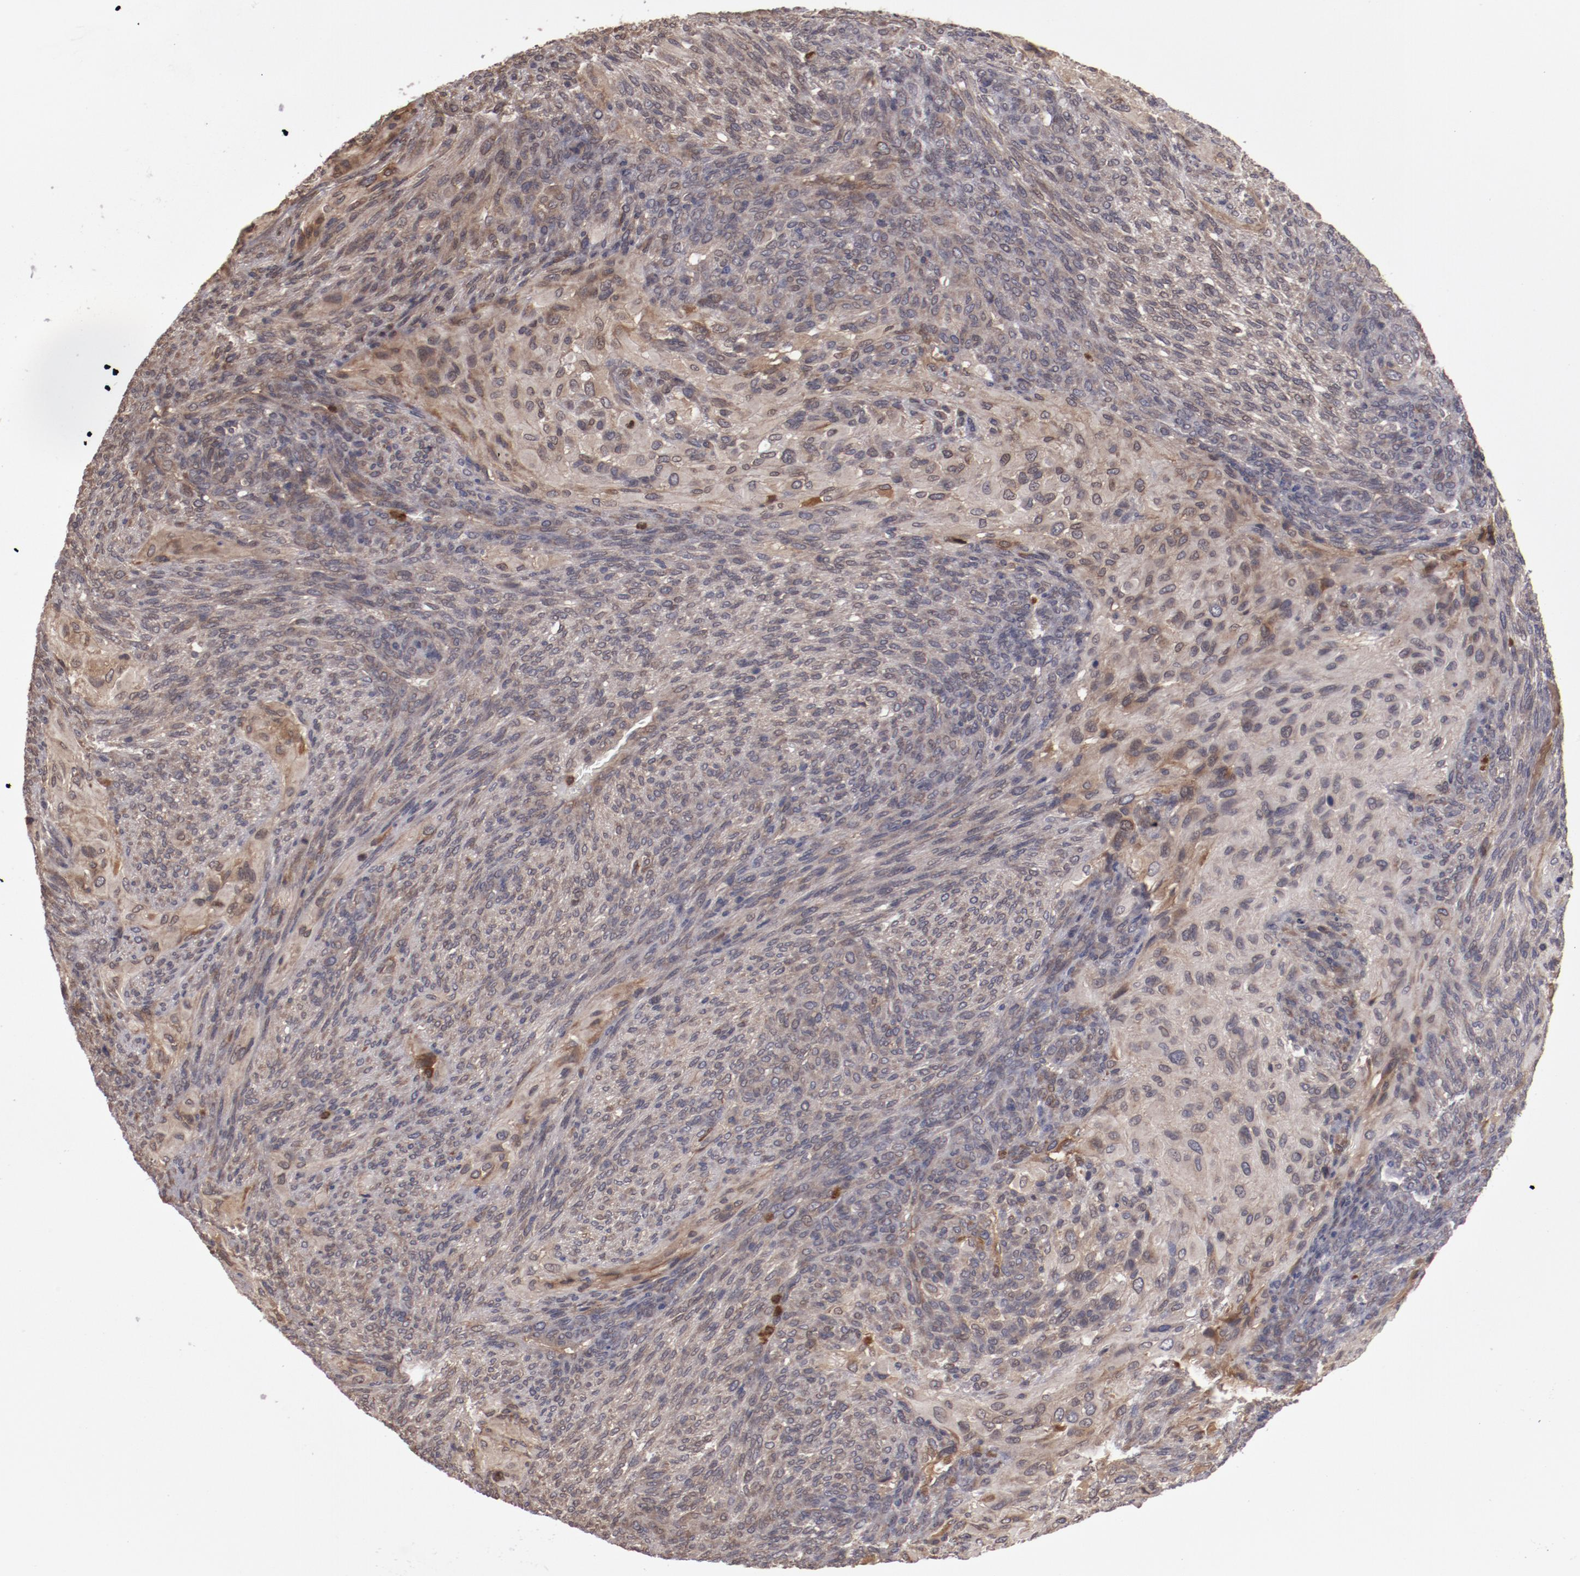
{"staining": {"intensity": "weak", "quantity": ">75%", "location": "cytoplasmic/membranous"}, "tissue": "glioma", "cell_type": "Tumor cells", "image_type": "cancer", "snomed": [{"axis": "morphology", "description": "Glioma, malignant, High grade"}, {"axis": "topography", "description": "Cerebral cortex"}], "caption": "Immunohistochemical staining of high-grade glioma (malignant) shows low levels of weak cytoplasmic/membranous positivity in about >75% of tumor cells.", "gene": "SERPINA7", "patient": {"sex": "female", "age": 55}}